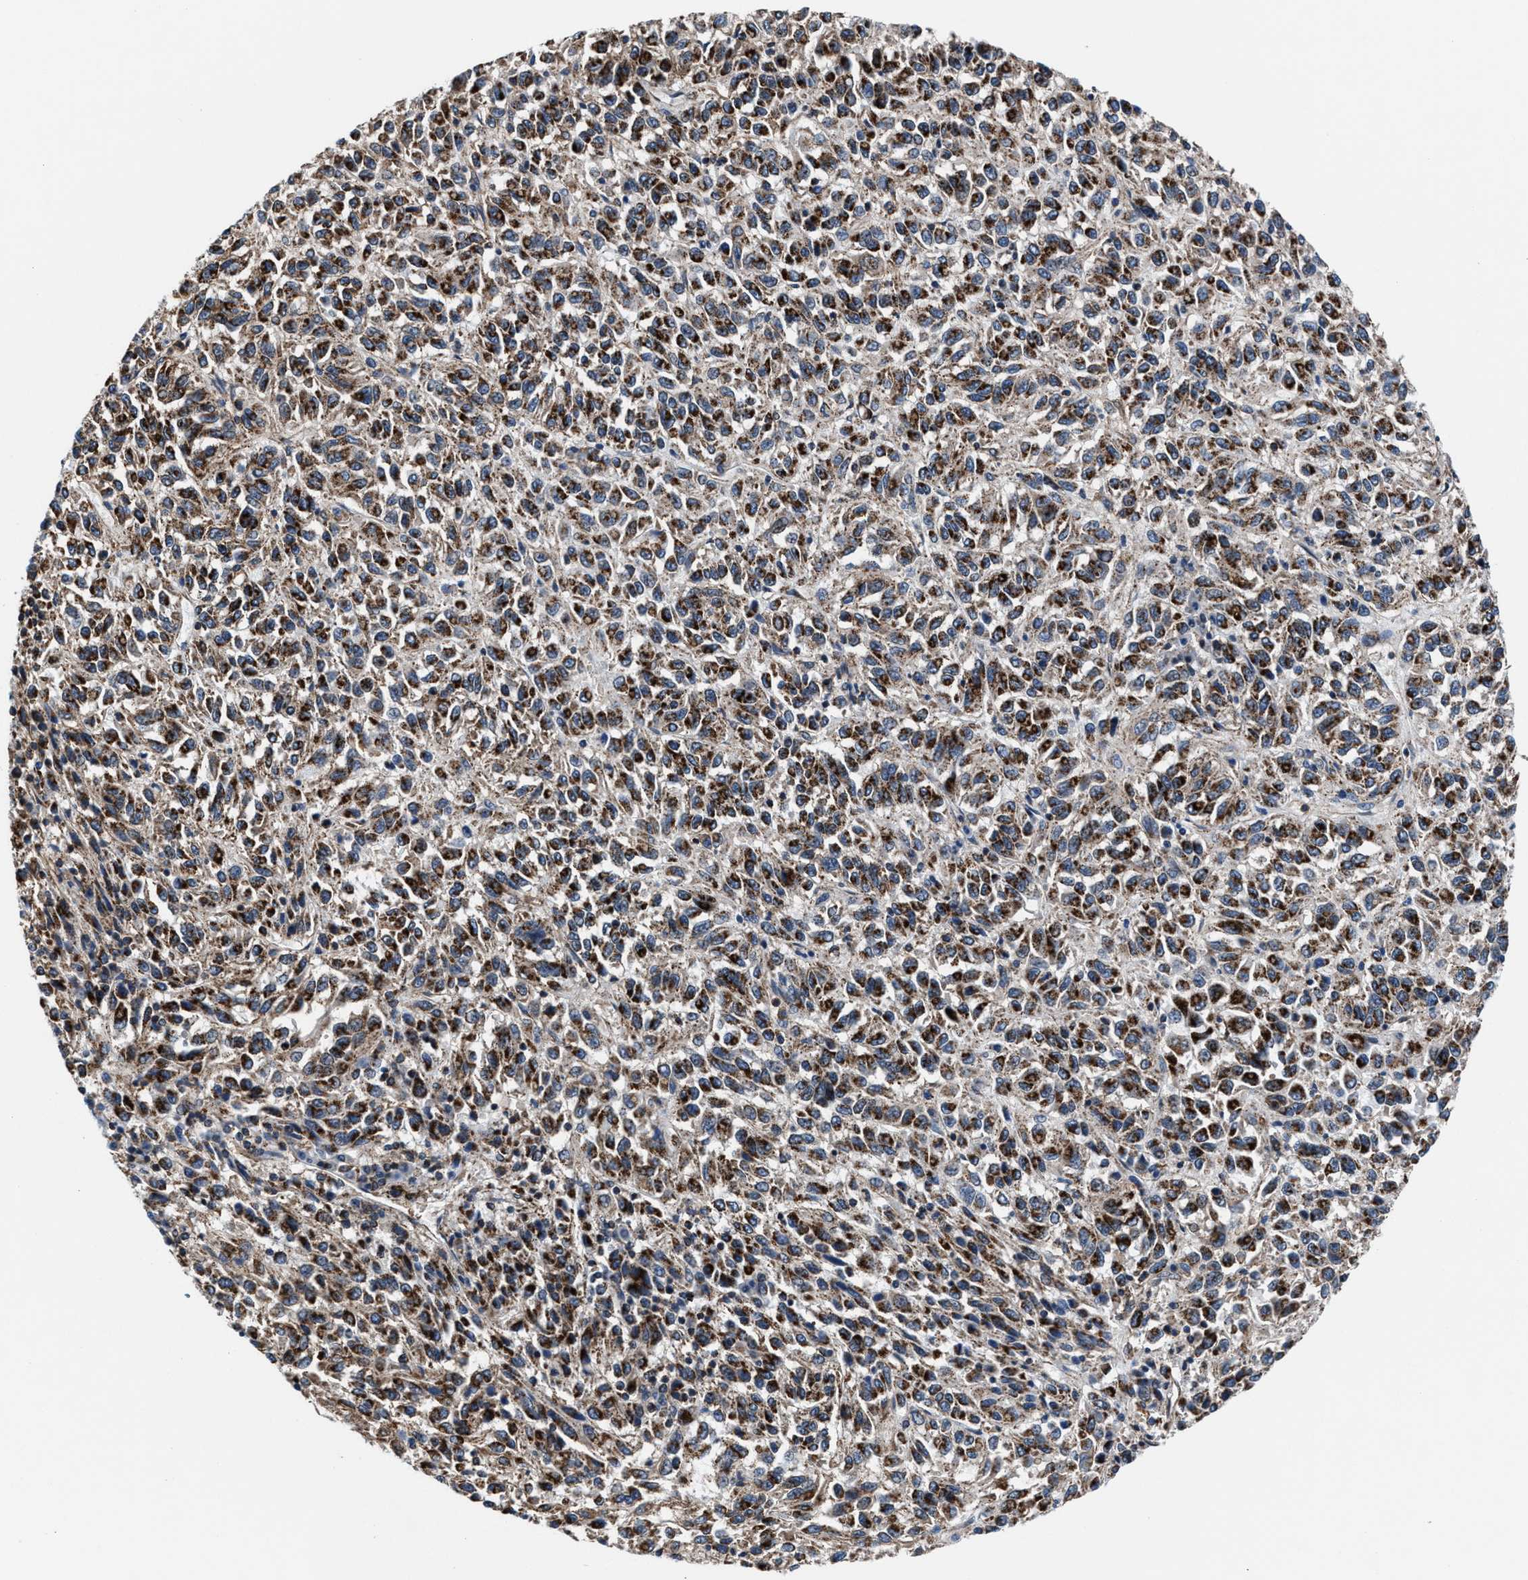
{"staining": {"intensity": "strong", "quantity": ">75%", "location": "cytoplasmic/membranous"}, "tissue": "melanoma", "cell_type": "Tumor cells", "image_type": "cancer", "snomed": [{"axis": "morphology", "description": "Malignant melanoma, Metastatic site"}, {"axis": "topography", "description": "Lung"}], "caption": "Human melanoma stained with a brown dye displays strong cytoplasmic/membranous positive positivity in about >75% of tumor cells.", "gene": "NKTR", "patient": {"sex": "male", "age": 64}}